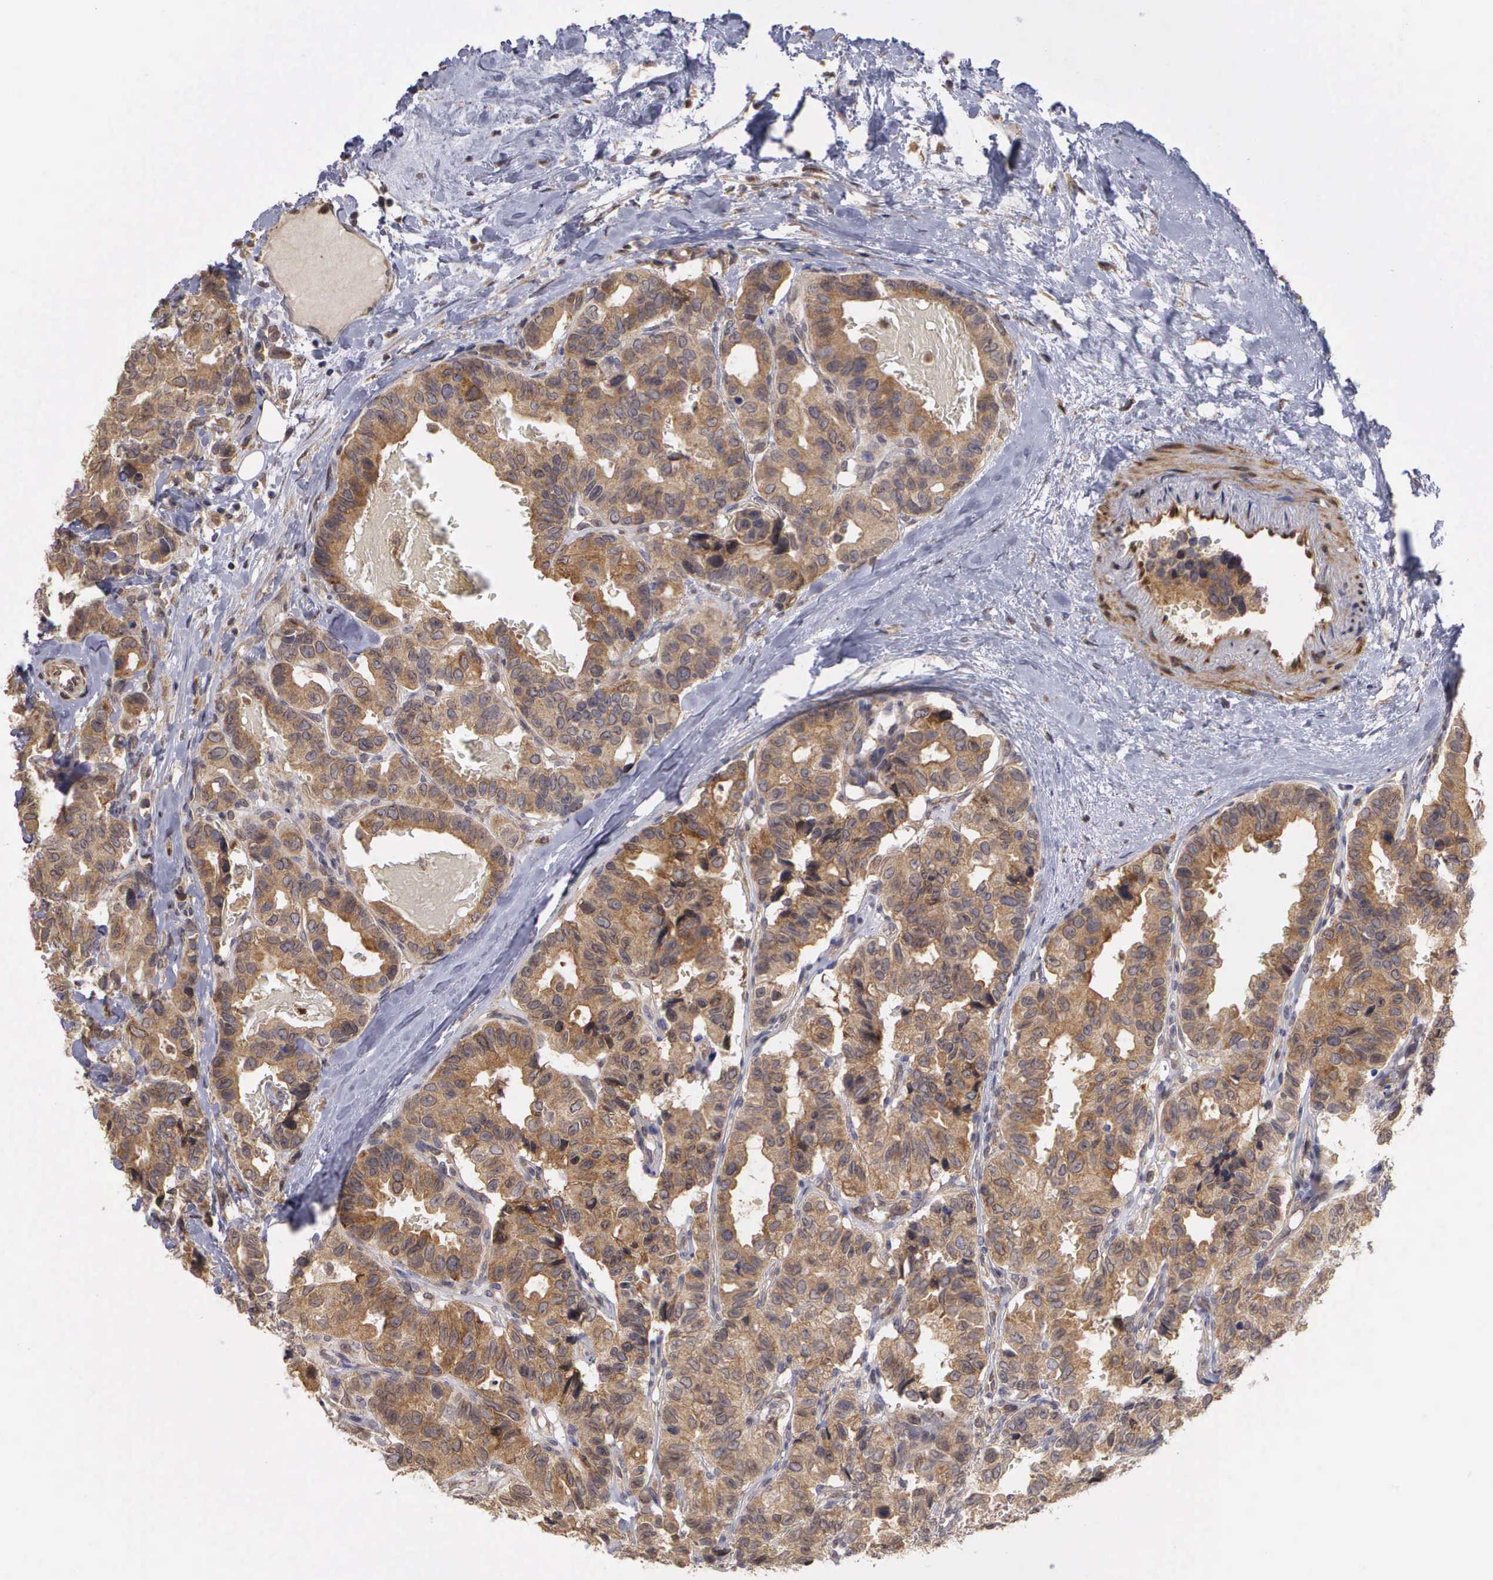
{"staining": {"intensity": "moderate", "quantity": ">75%", "location": "cytoplasmic/membranous,nuclear"}, "tissue": "breast cancer", "cell_type": "Tumor cells", "image_type": "cancer", "snomed": [{"axis": "morphology", "description": "Duct carcinoma"}, {"axis": "topography", "description": "Breast"}], "caption": "A micrograph of human breast invasive ductal carcinoma stained for a protein demonstrates moderate cytoplasmic/membranous and nuclear brown staining in tumor cells. Nuclei are stained in blue.", "gene": "DNAJB7", "patient": {"sex": "female", "age": 69}}